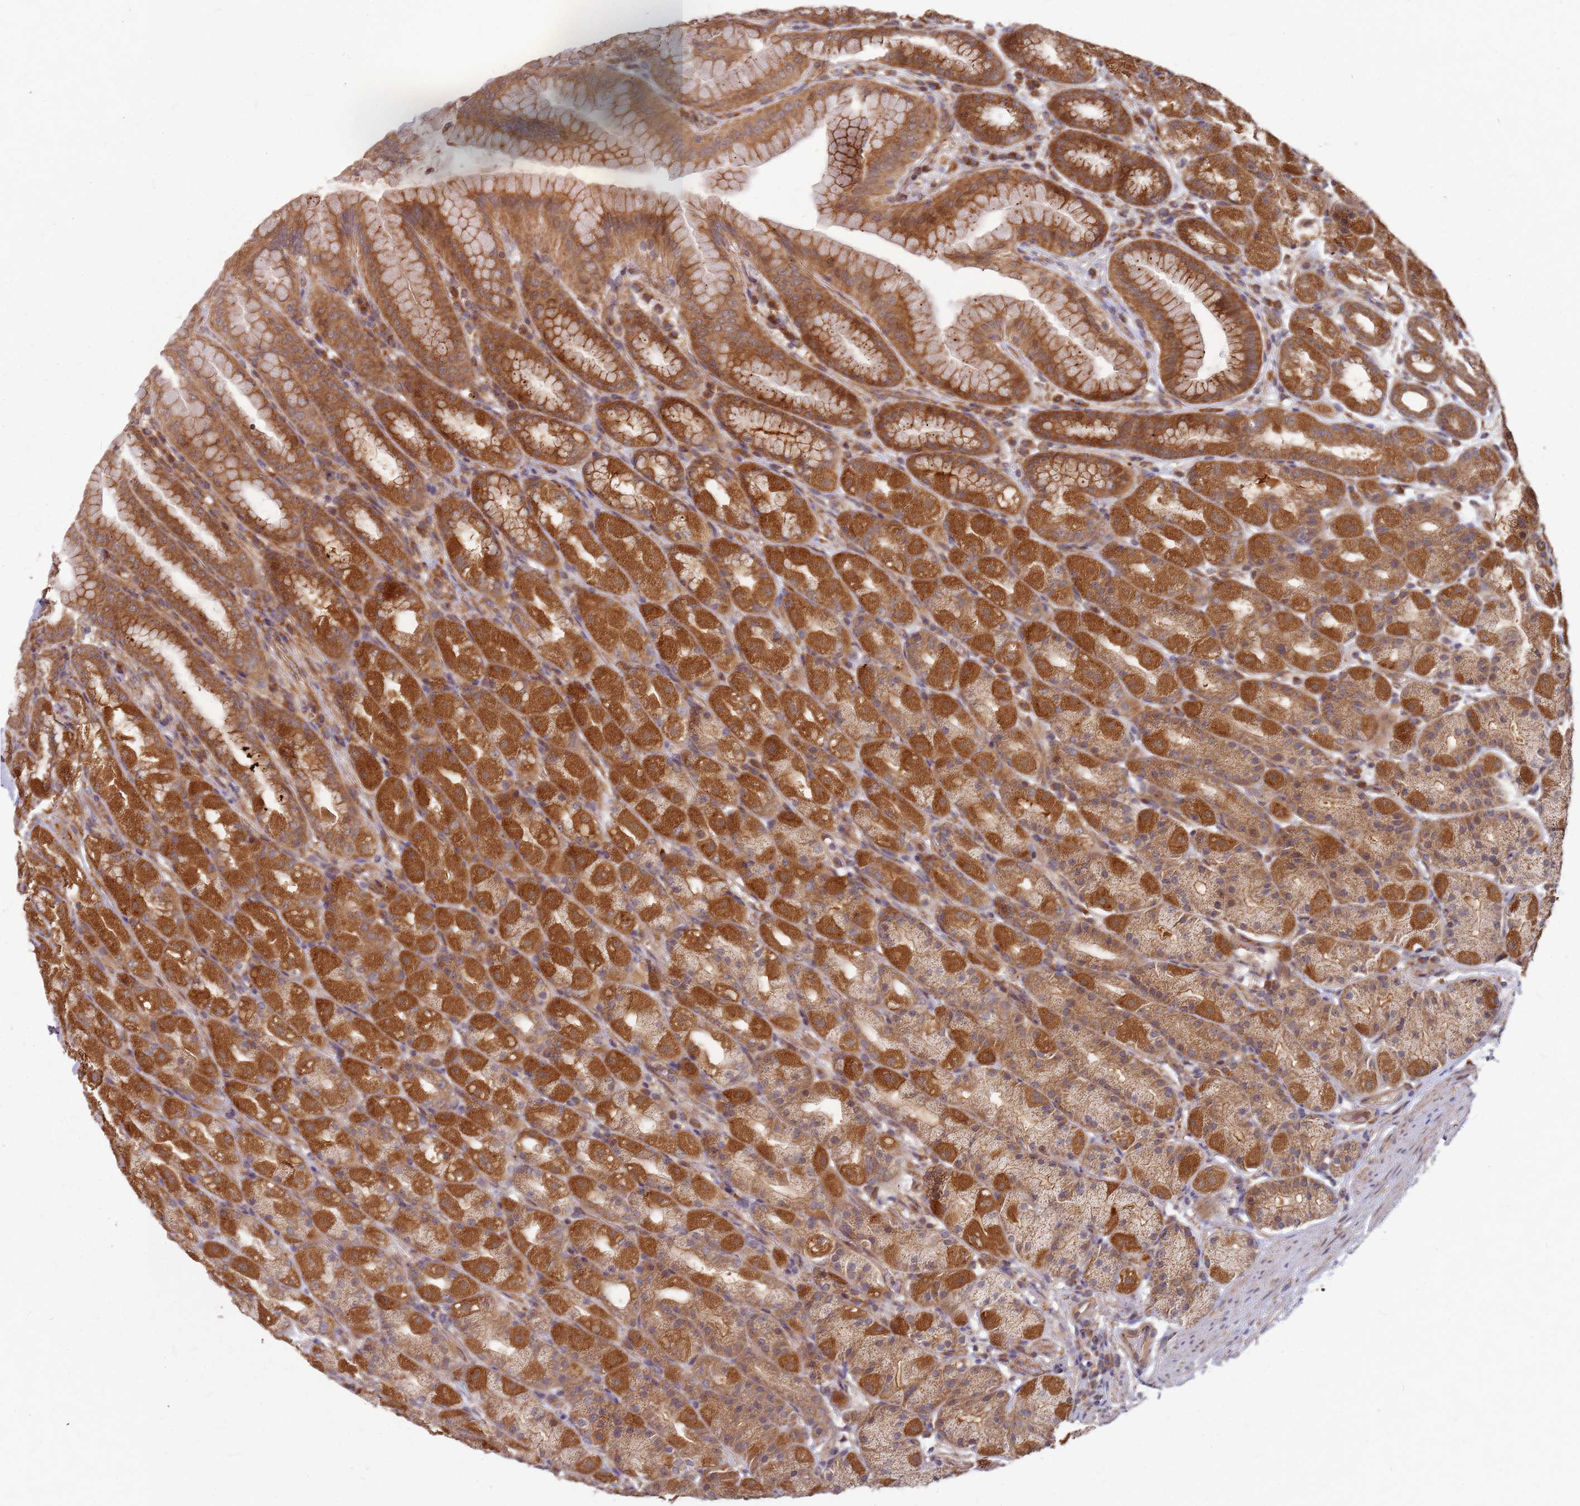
{"staining": {"intensity": "strong", "quantity": ">75%", "location": "cytoplasmic/membranous"}, "tissue": "stomach", "cell_type": "Glandular cells", "image_type": "normal", "snomed": [{"axis": "morphology", "description": "Normal tissue, NOS"}, {"axis": "topography", "description": "Stomach, upper"}, {"axis": "topography", "description": "Stomach"}], "caption": "Immunohistochemical staining of normal human stomach reveals high levels of strong cytoplasmic/membranous staining in about >75% of glandular cells. (IHC, brightfield microscopy, high magnification).", "gene": "TRABD", "patient": {"sex": "male", "age": 68}}